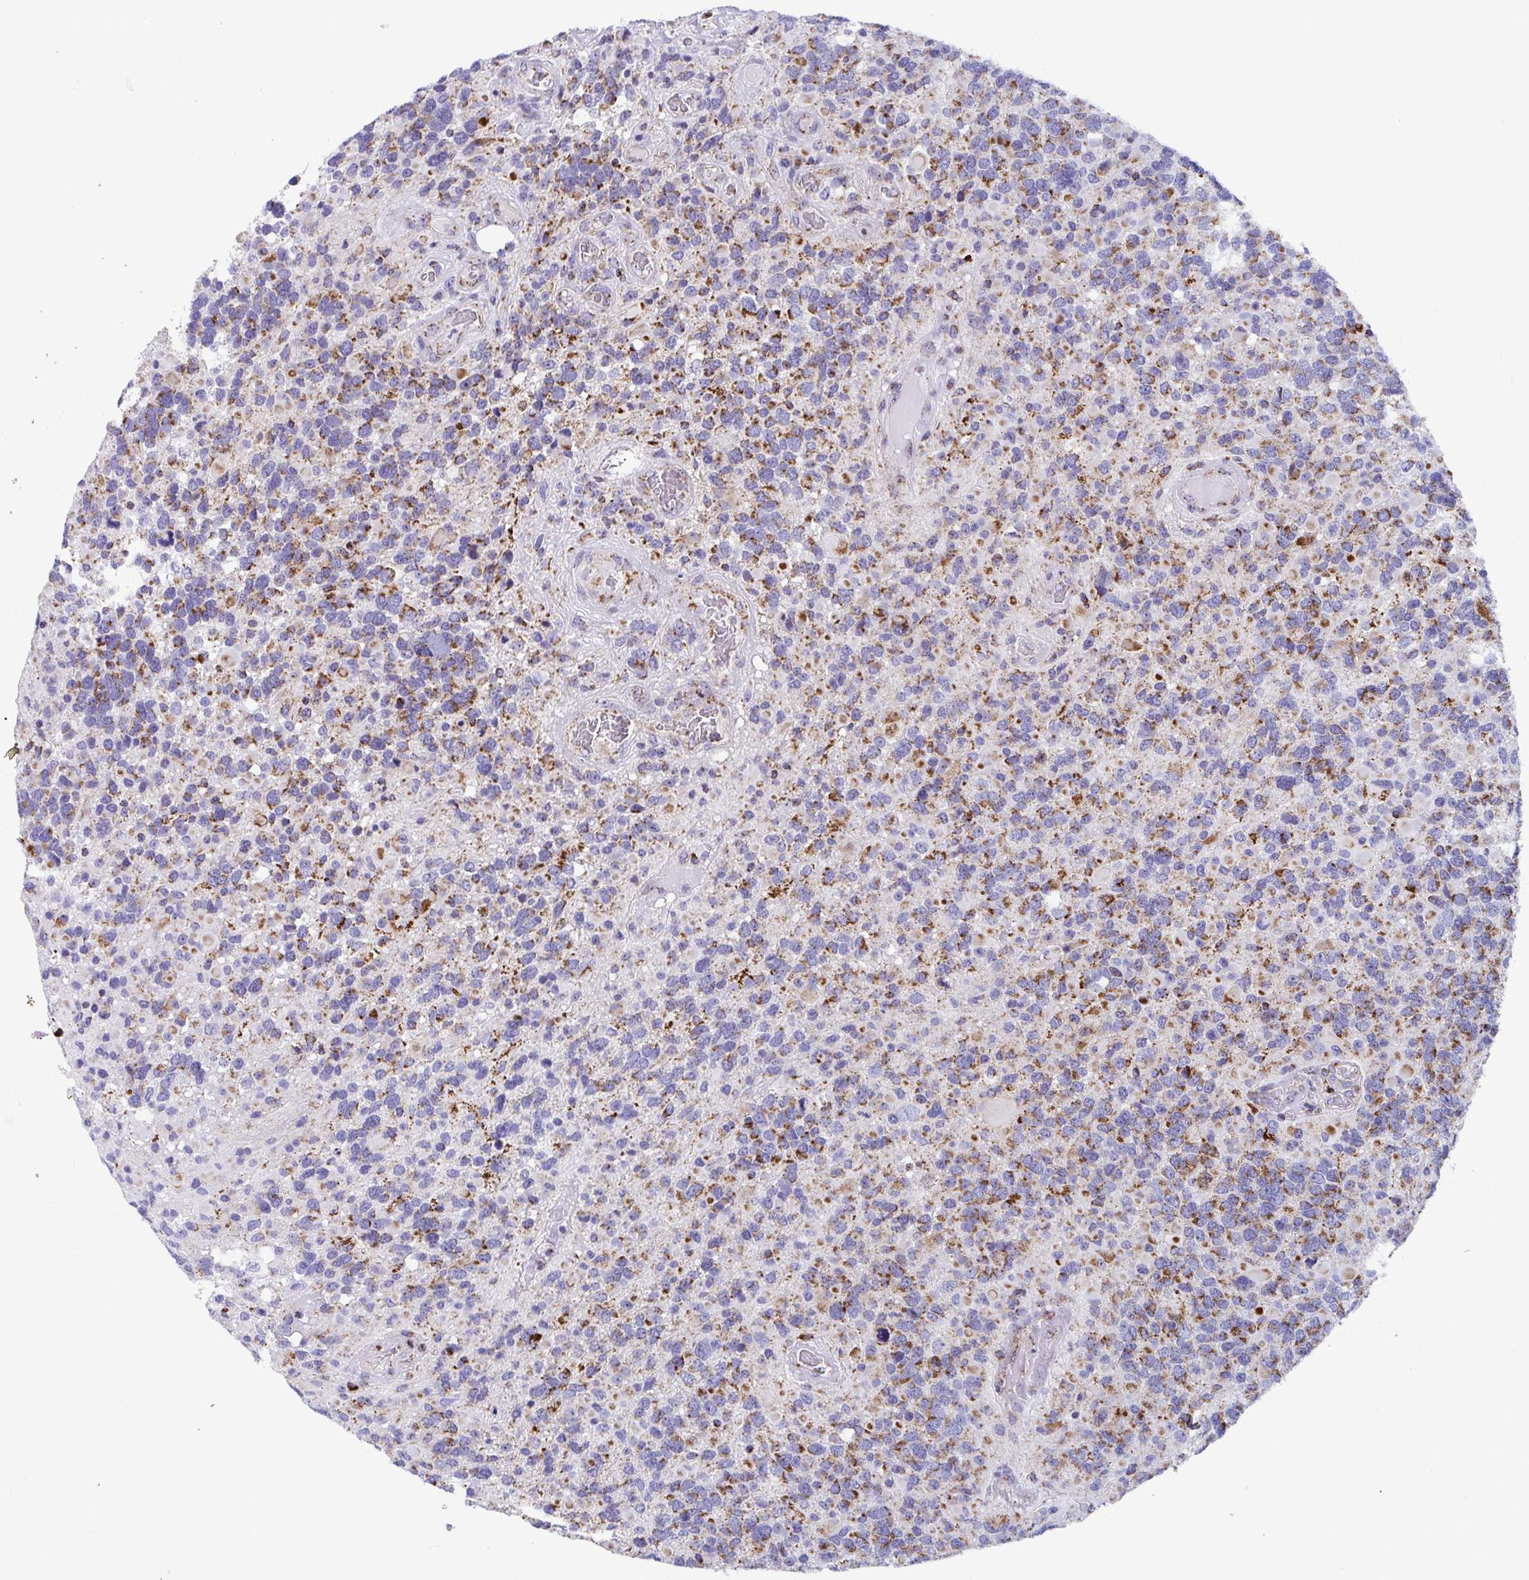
{"staining": {"intensity": "moderate", "quantity": "25%-75%", "location": "cytoplasmic/membranous"}, "tissue": "glioma", "cell_type": "Tumor cells", "image_type": "cancer", "snomed": [{"axis": "morphology", "description": "Glioma, malignant, High grade"}, {"axis": "topography", "description": "Brain"}], "caption": "Moderate cytoplasmic/membranous expression is seen in about 25%-75% of tumor cells in glioma. (IHC, brightfield microscopy, high magnification).", "gene": "ATP5MJ", "patient": {"sex": "female", "age": 40}}